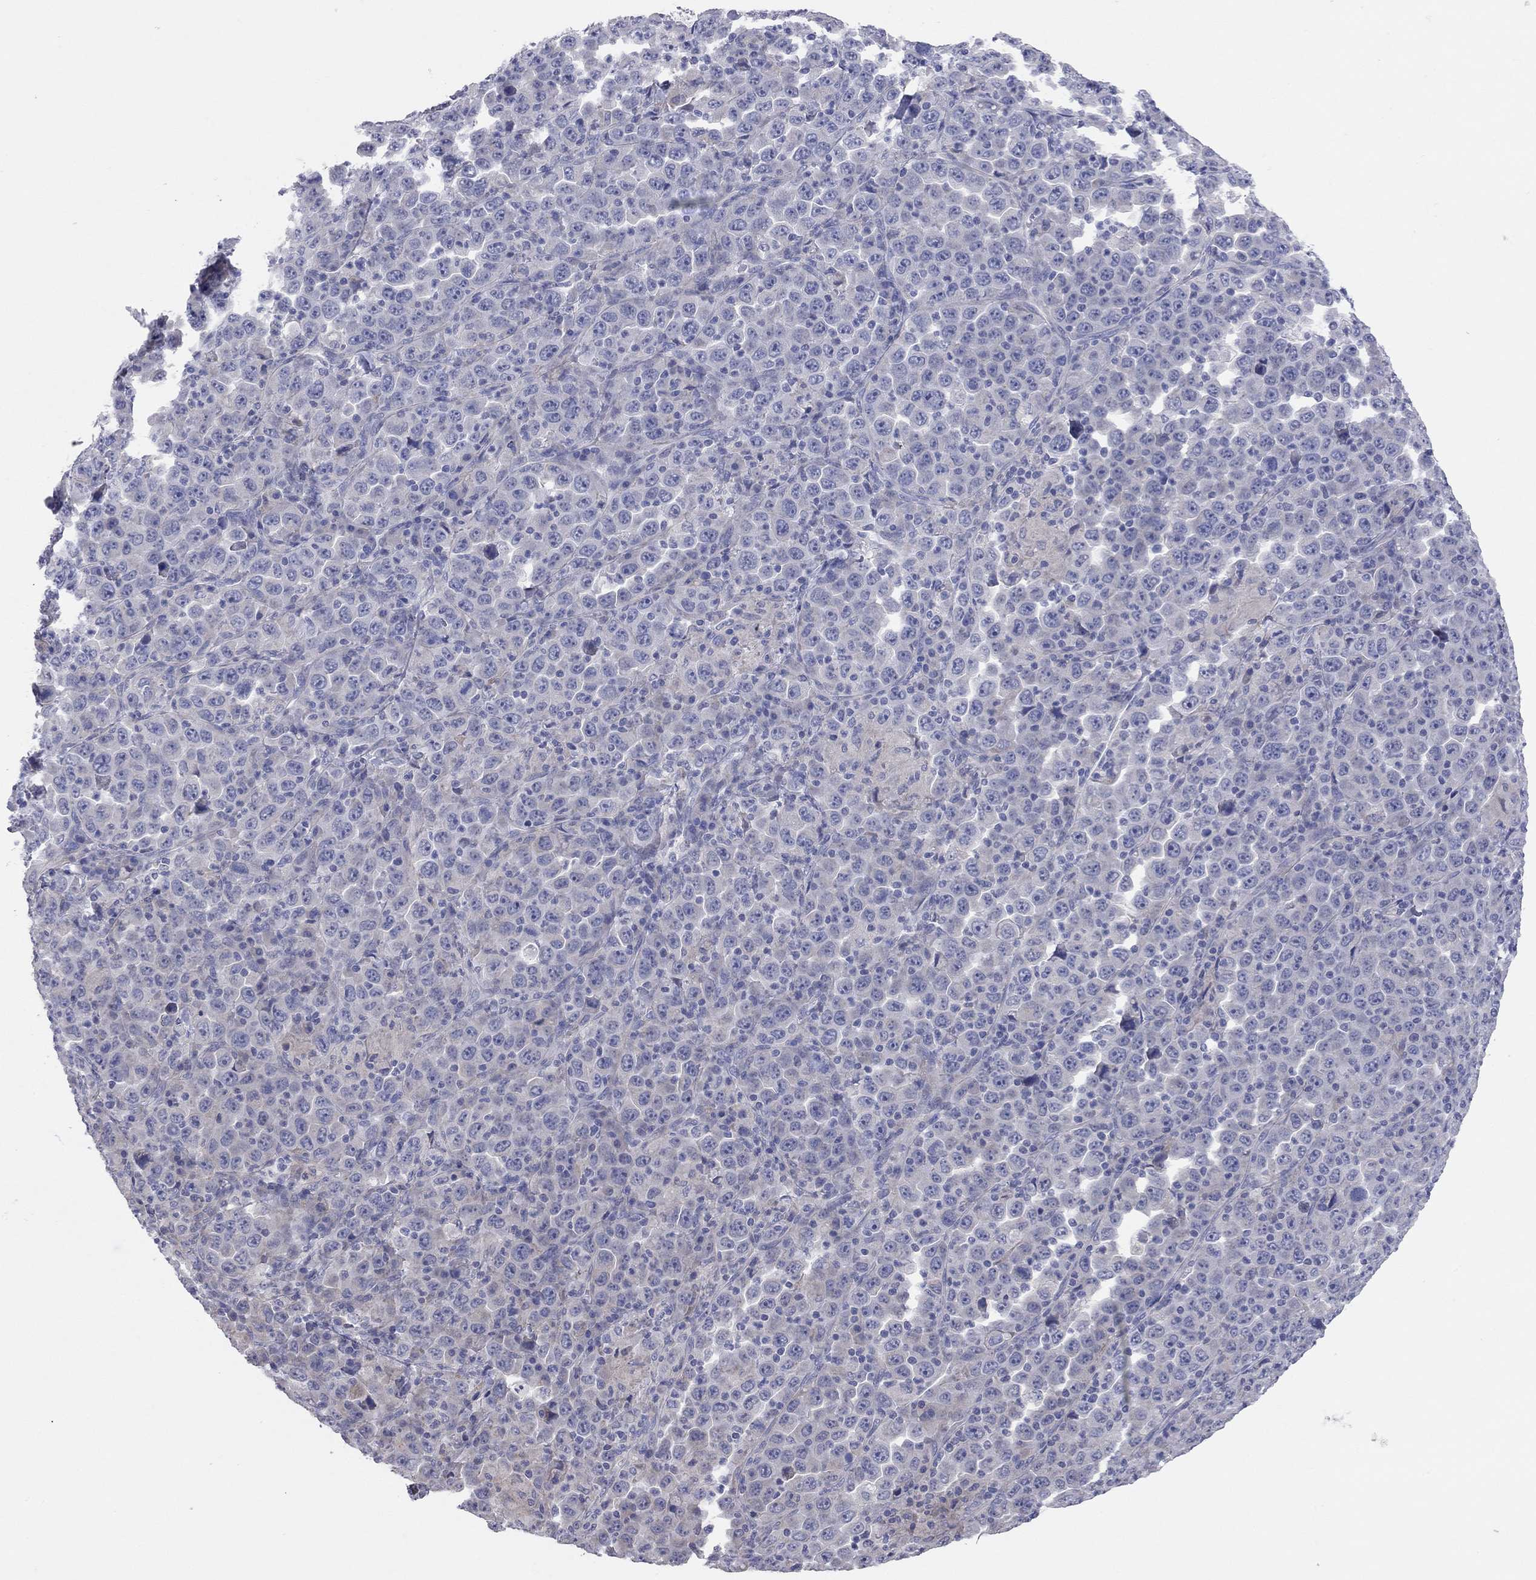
{"staining": {"intensity": "negative", "quantity": "none", "location": "none"}, "tissue": "stomach cancer", "cell_type": "Tumor cells", "image_type": "cancer", "snomed": [{"axis": "morphology", "description": "Normal tissue, NOS"}, {"axis": "morphology", "description": "Adenocarcinoma, NOS"}, {"axis": "topography", "description": "Stomach, upper"}, {"axis": "topography", "description": "Stomach"}], "caption": "Tumor cells are negative for brown protein staining in stomach adenocarcinoma. Nuclei are stained in blue.", "gene": "KCNB1", "patient": {"sex": "male", "age": 59}}